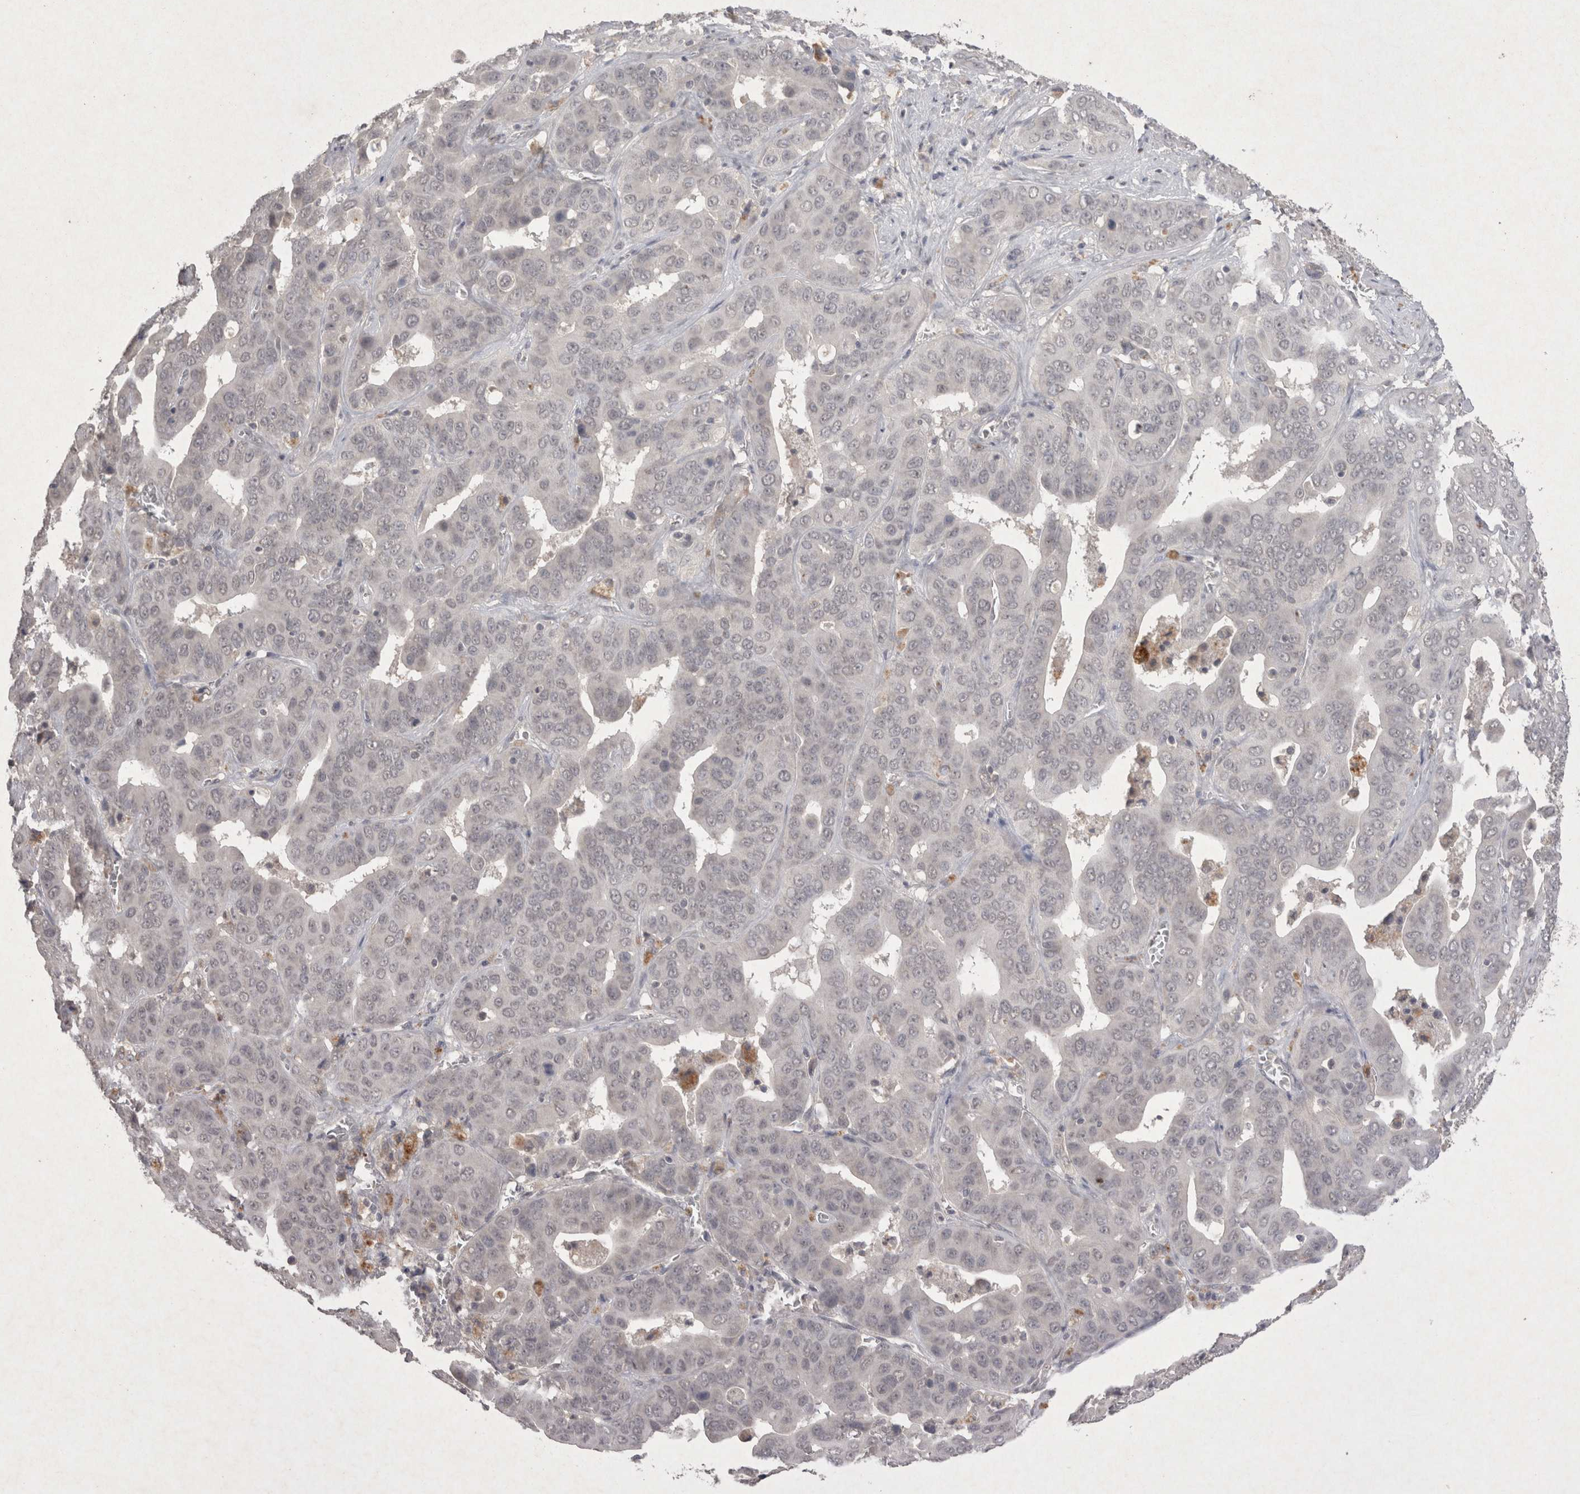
{"staining": {"intensity": "negative", "quantity": "none", "location": "none"}, "tissue": "liver cancer", "cell_type": "Tumor cells", "image_type": "cancer", "snomed": [{"axis": "morphology", "description": "Cholangiocarcinoma"}, {"axis": "topography", "description": "Liver"}], "caption": "This is an IHC photomicrograph of liver cancer (cholangiocarcinoma). There is no positivity in tumor cells.", "gene": "LYVE1", "patient": {"sex": "female", "age": 52}}